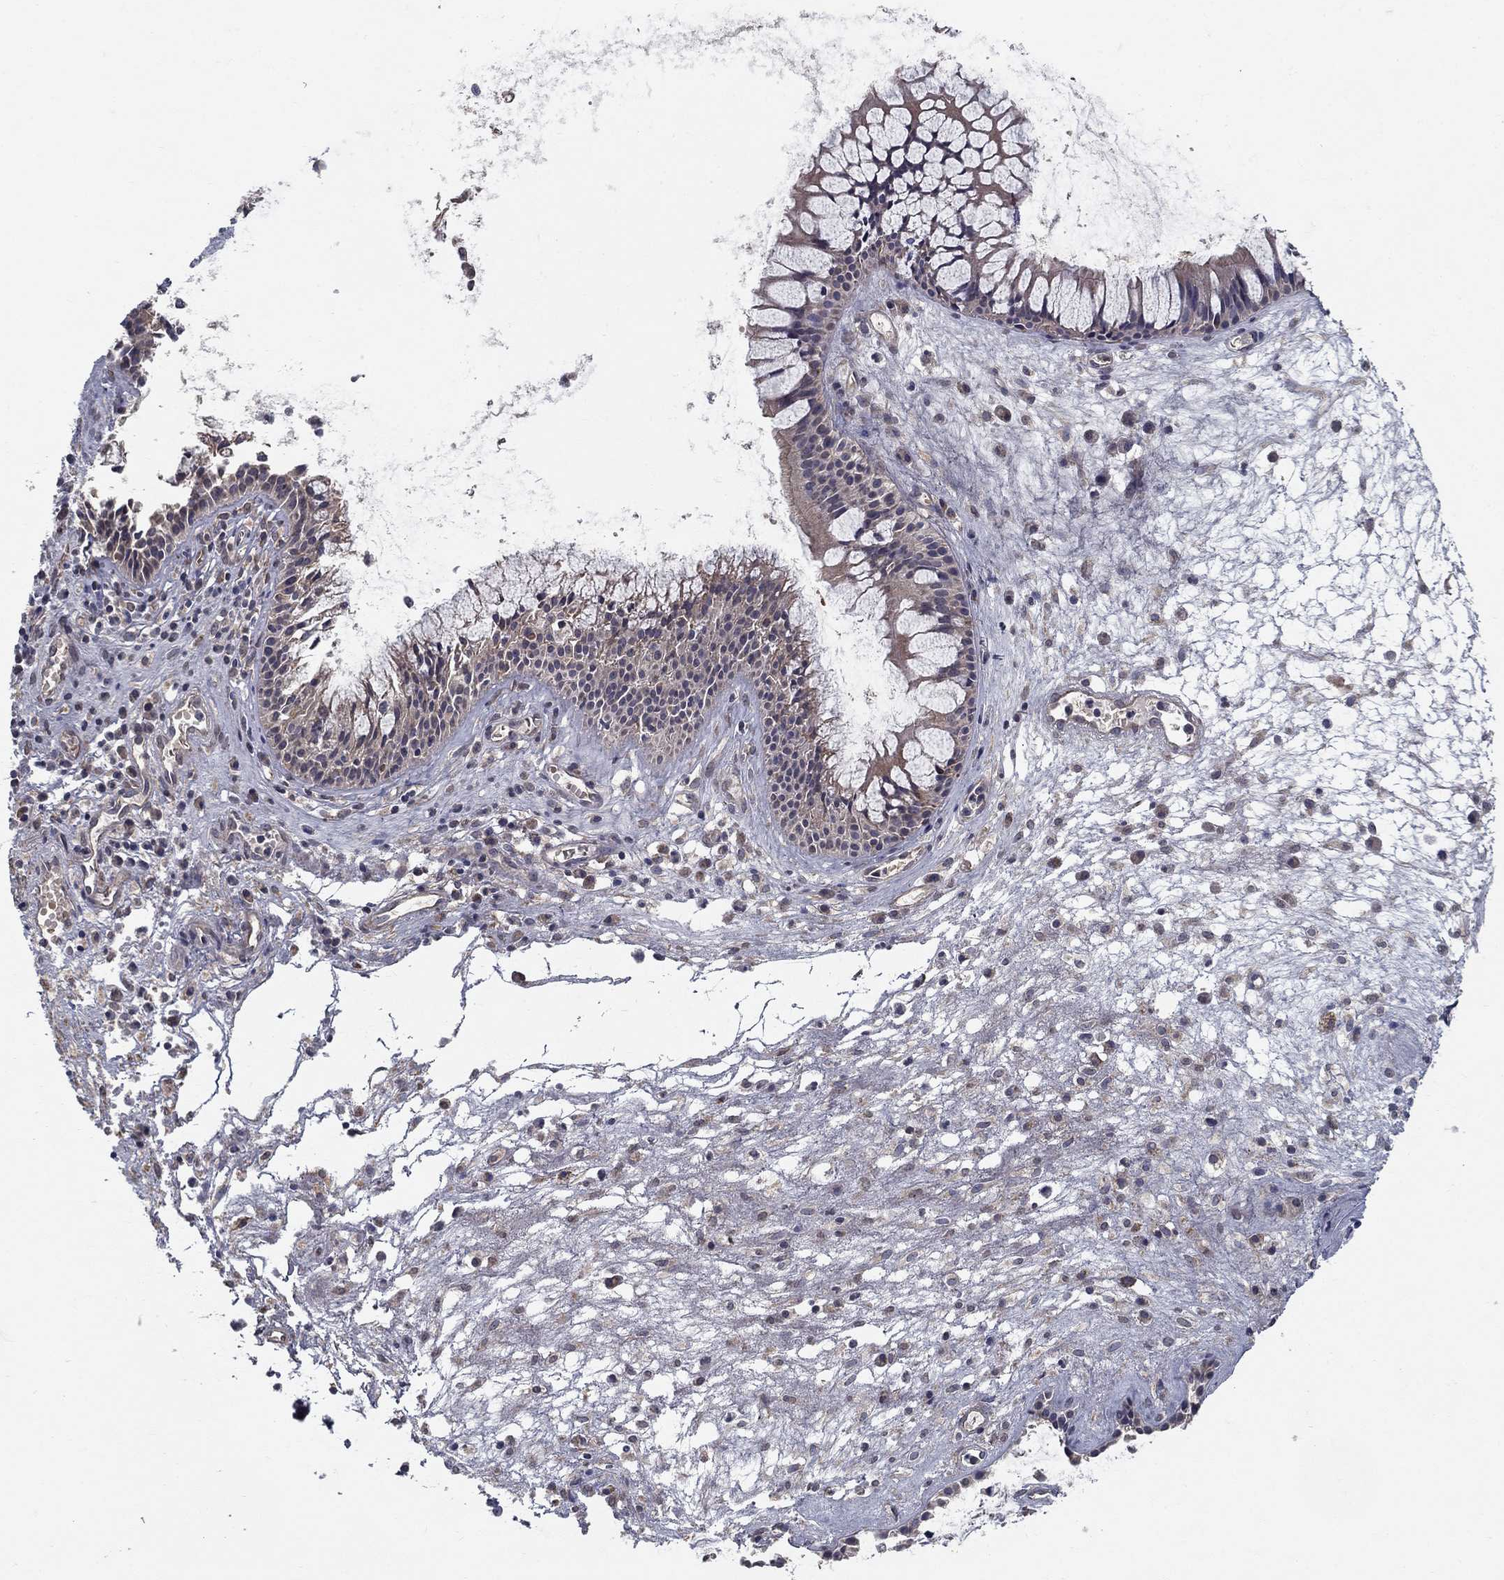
{"staining": {"intensity": "negative", "quantity": "none", "location": "none"}, "tissue": "nasopharynx", "cell_type": "Respiratory epithelial cells", "image_type": "normal", "snomed": [{"axis": "morphology", "description": "Normal tissue, NOS"}, {"axis": "topography", "description": "Nasopharynx"}], "caption": "The immunohistochemistry histopathology image has no significant staining in respiratory epithelial cells of nasopharynx. The staining was performed using DAB (3,3'-diaminobenzidine) to visualize the protein expression in brown, while the nuclei were stained in blue with hematoxylin (Magnification: 20x).", "gene": "SLC2A13", "patient": {"sex": "female", "age": 47}}